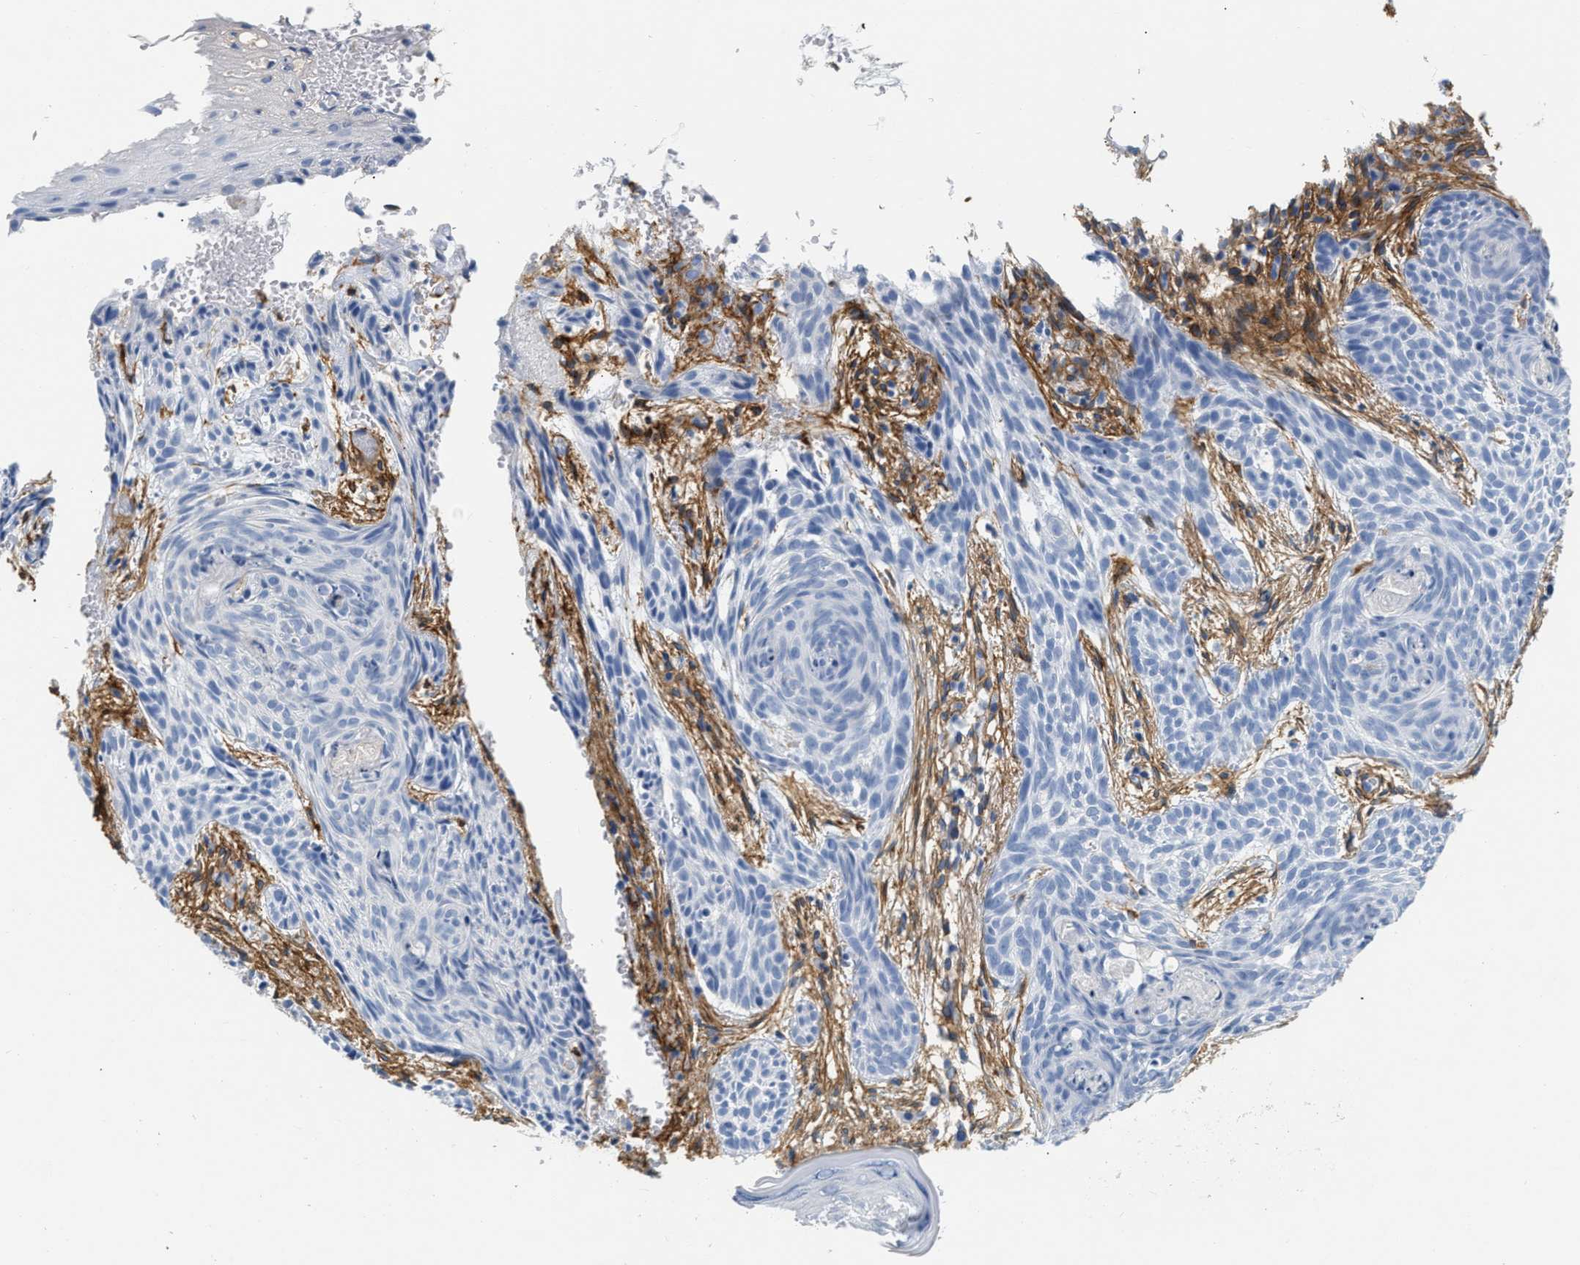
{"staining": {"intensity": "negative", "quantity": "none", "location": "none"}, "tissue": "skin cancer", "cell_type": "Tumor cells", "image_type": "cancer", "snomed": [{"axis": "morphology", "description": "Basal cell carcinoma"}, {"axis": "topography", "description": "Skin"}], "caption": "Tumor cells are negative for brown protein staining in basal cell carcinoma (skin).", "gene": "PDGFRB", "patient": {"sex": "female", "age": 59}}